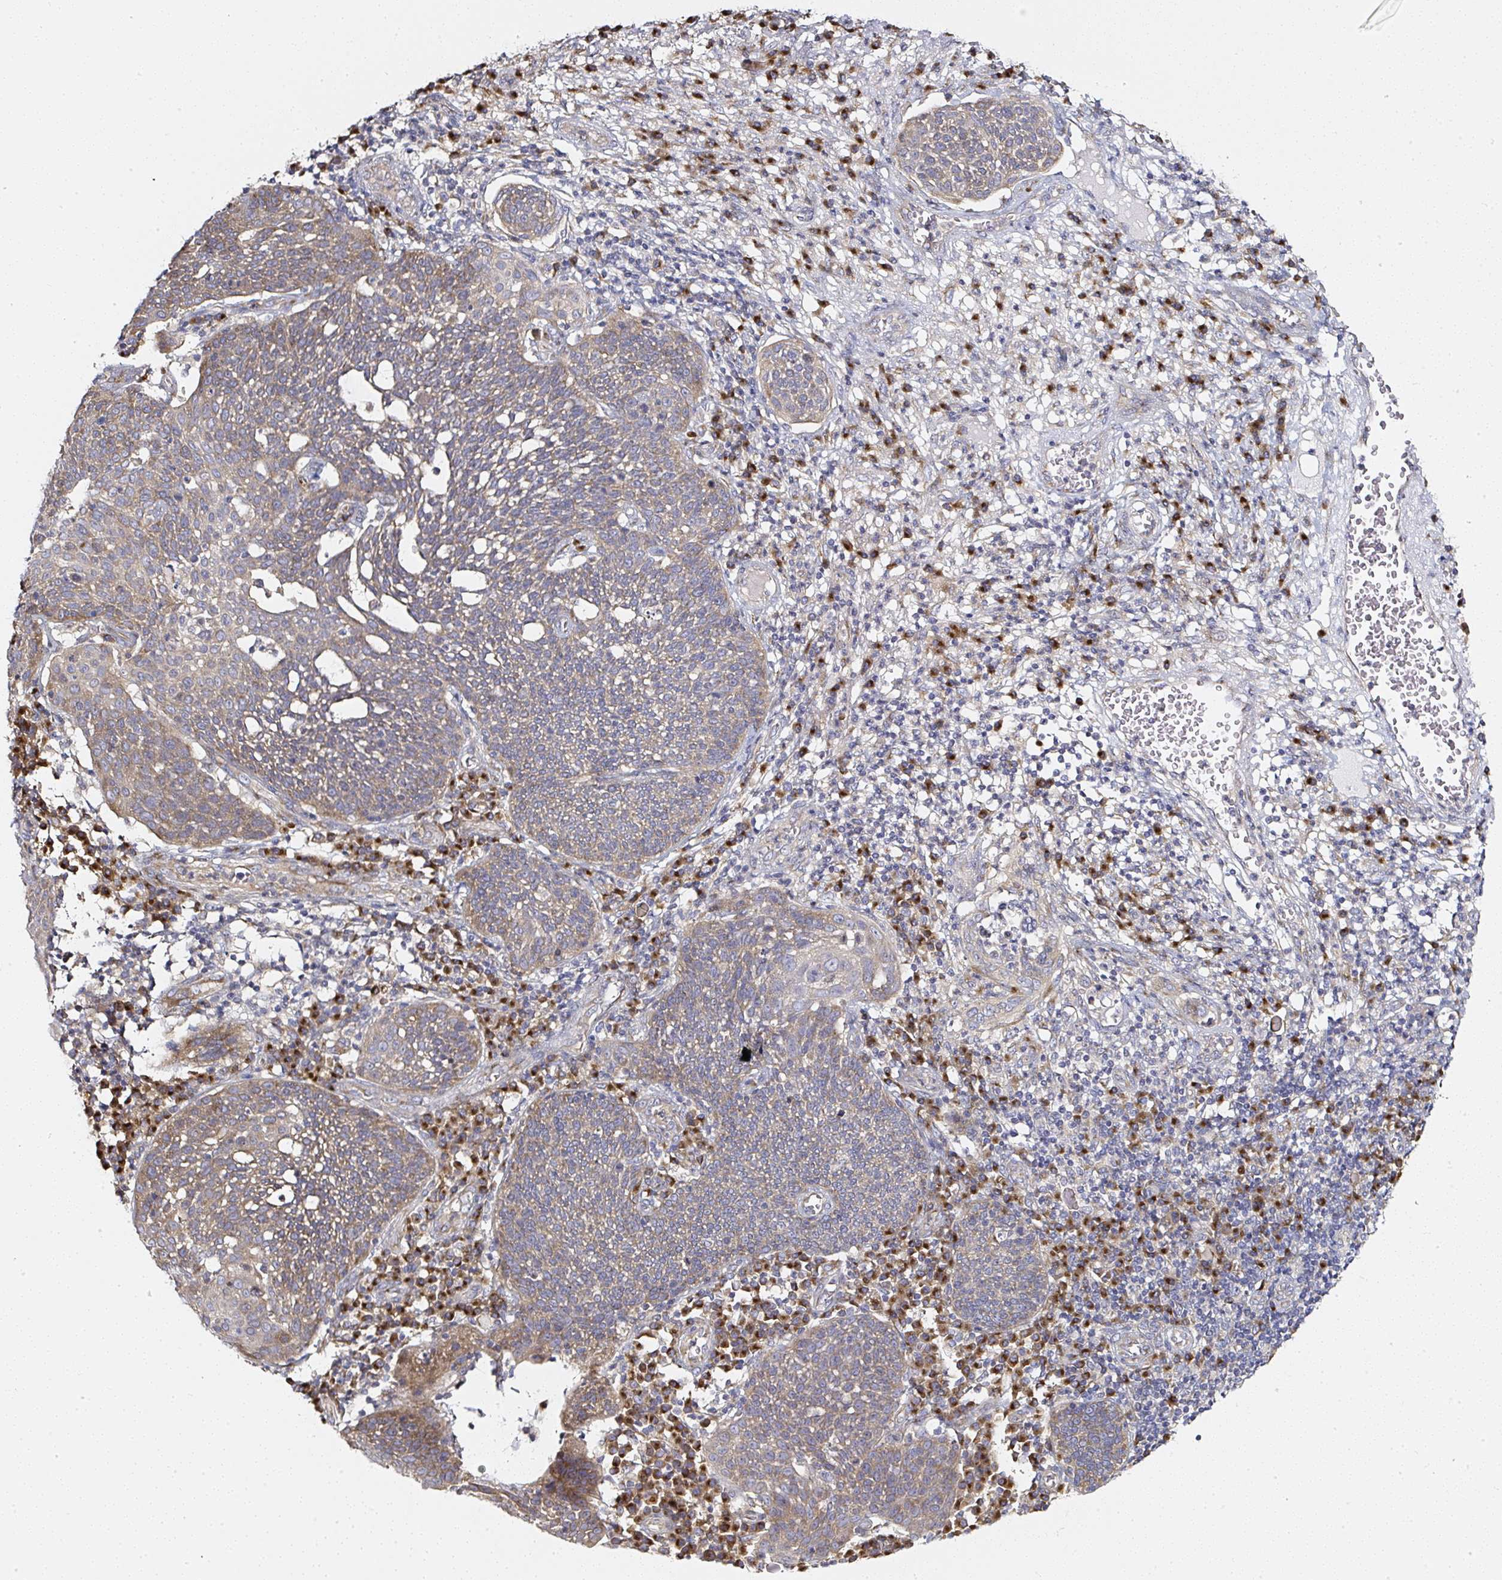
{"staining": {"intensity": "moderate", "quantity": ">75%", "location": "cytoplasmic/membranous"}, "tissue": "cervical cancer", "cell_type": "Tumor cells", "image_type": "cancer", "snomed": [{"axis": "morphology", "description": "Squamous cell carcinoma, NOS"}, {"axis": "topography", "description": "Cervix"}], "caption": "A high-resolution histopathology image shows immunohistochemistry (IHC) staining of cervical squamous cell carcinoma, which reveals moderate cytoplasmic/membranous positivity in approximately >75% of tumor cells. The staining was performed using DAB (3,3'-diaminobenzidine), with brown indicating positive protein expression. Nuclei are stained blue with hematoxylin.", "gene": "MLX", "patient": {"sex": "female", "age": 34}}